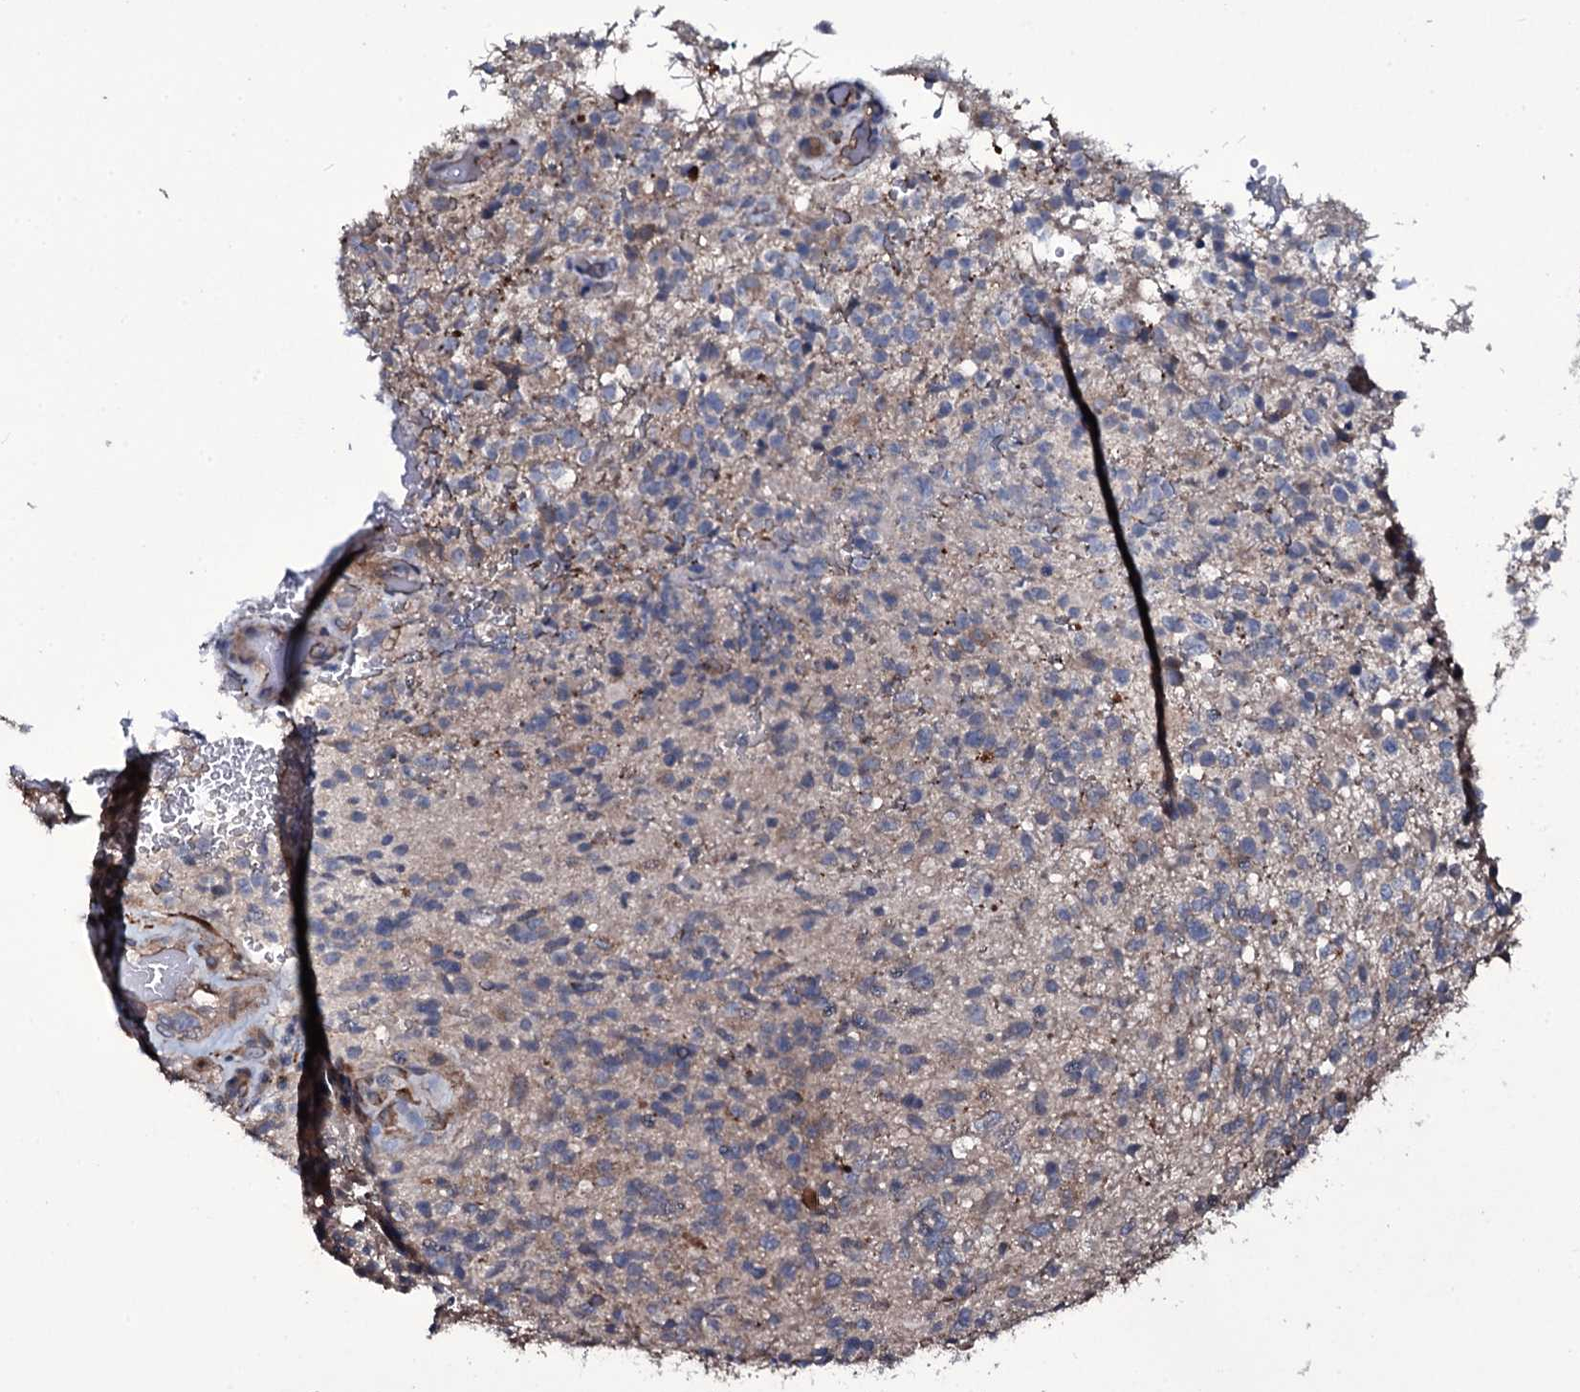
{"staining": {"intensity": "negative", "quantity": "none", "location": "none"}, "tissue": "glioma", "cell_type": "Tumor cells", "image_type": "cancer", "snomed": [{"axis": "morphology", "description": "Glioma, malignant, High grade"}, {"axis": "topography", "description": "Brain"}], "caption": "The micrograph reveals no significant staining in tumor cells of glioma.", "gene": "WIPF3", "patient": {"sex": "male", "age": 56}}